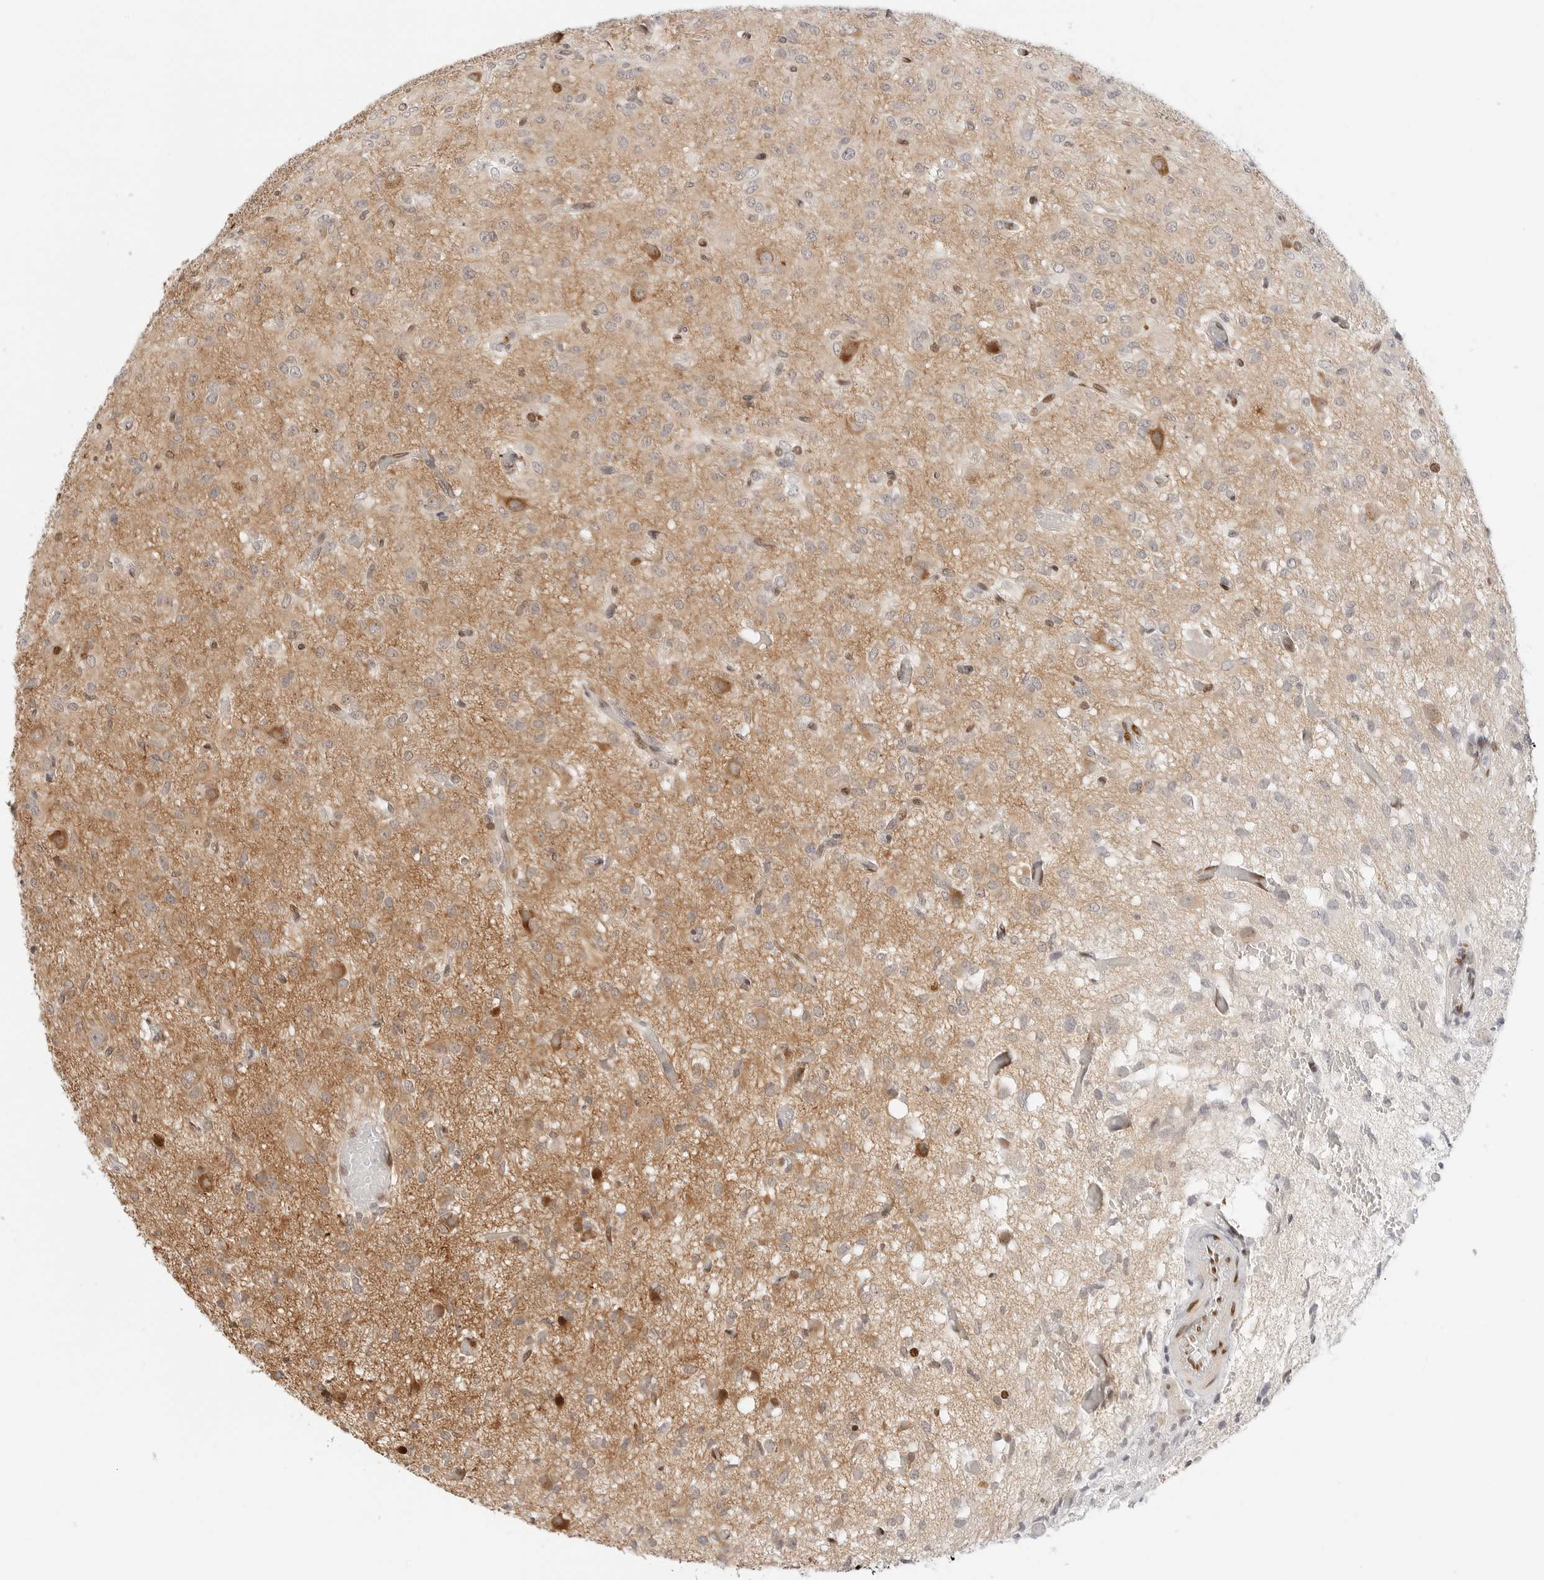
{"staining": {"intensity": "weak", "quantity": "25%-75%", "location": "cytoplasmic/membranous"}, "tissue": "glioma", "cell_type": "Tumor cells", "image_type": "cancer", "snomed": [{"axis": "morphology", "description": "Glioma, malignant, High grade"}, {"axis": "topography", "description": "Brain"}], "caption": "High-power microscopy captured an immunohistochemistry (IHC) micrograph of malignant high-grade glioma, revealing weak cytoplasmic/membranous positivity in approximately 25%-75% of tumor cells.", "gene": "SPIDR", "patient": {"sex": "female", "age": 59}}